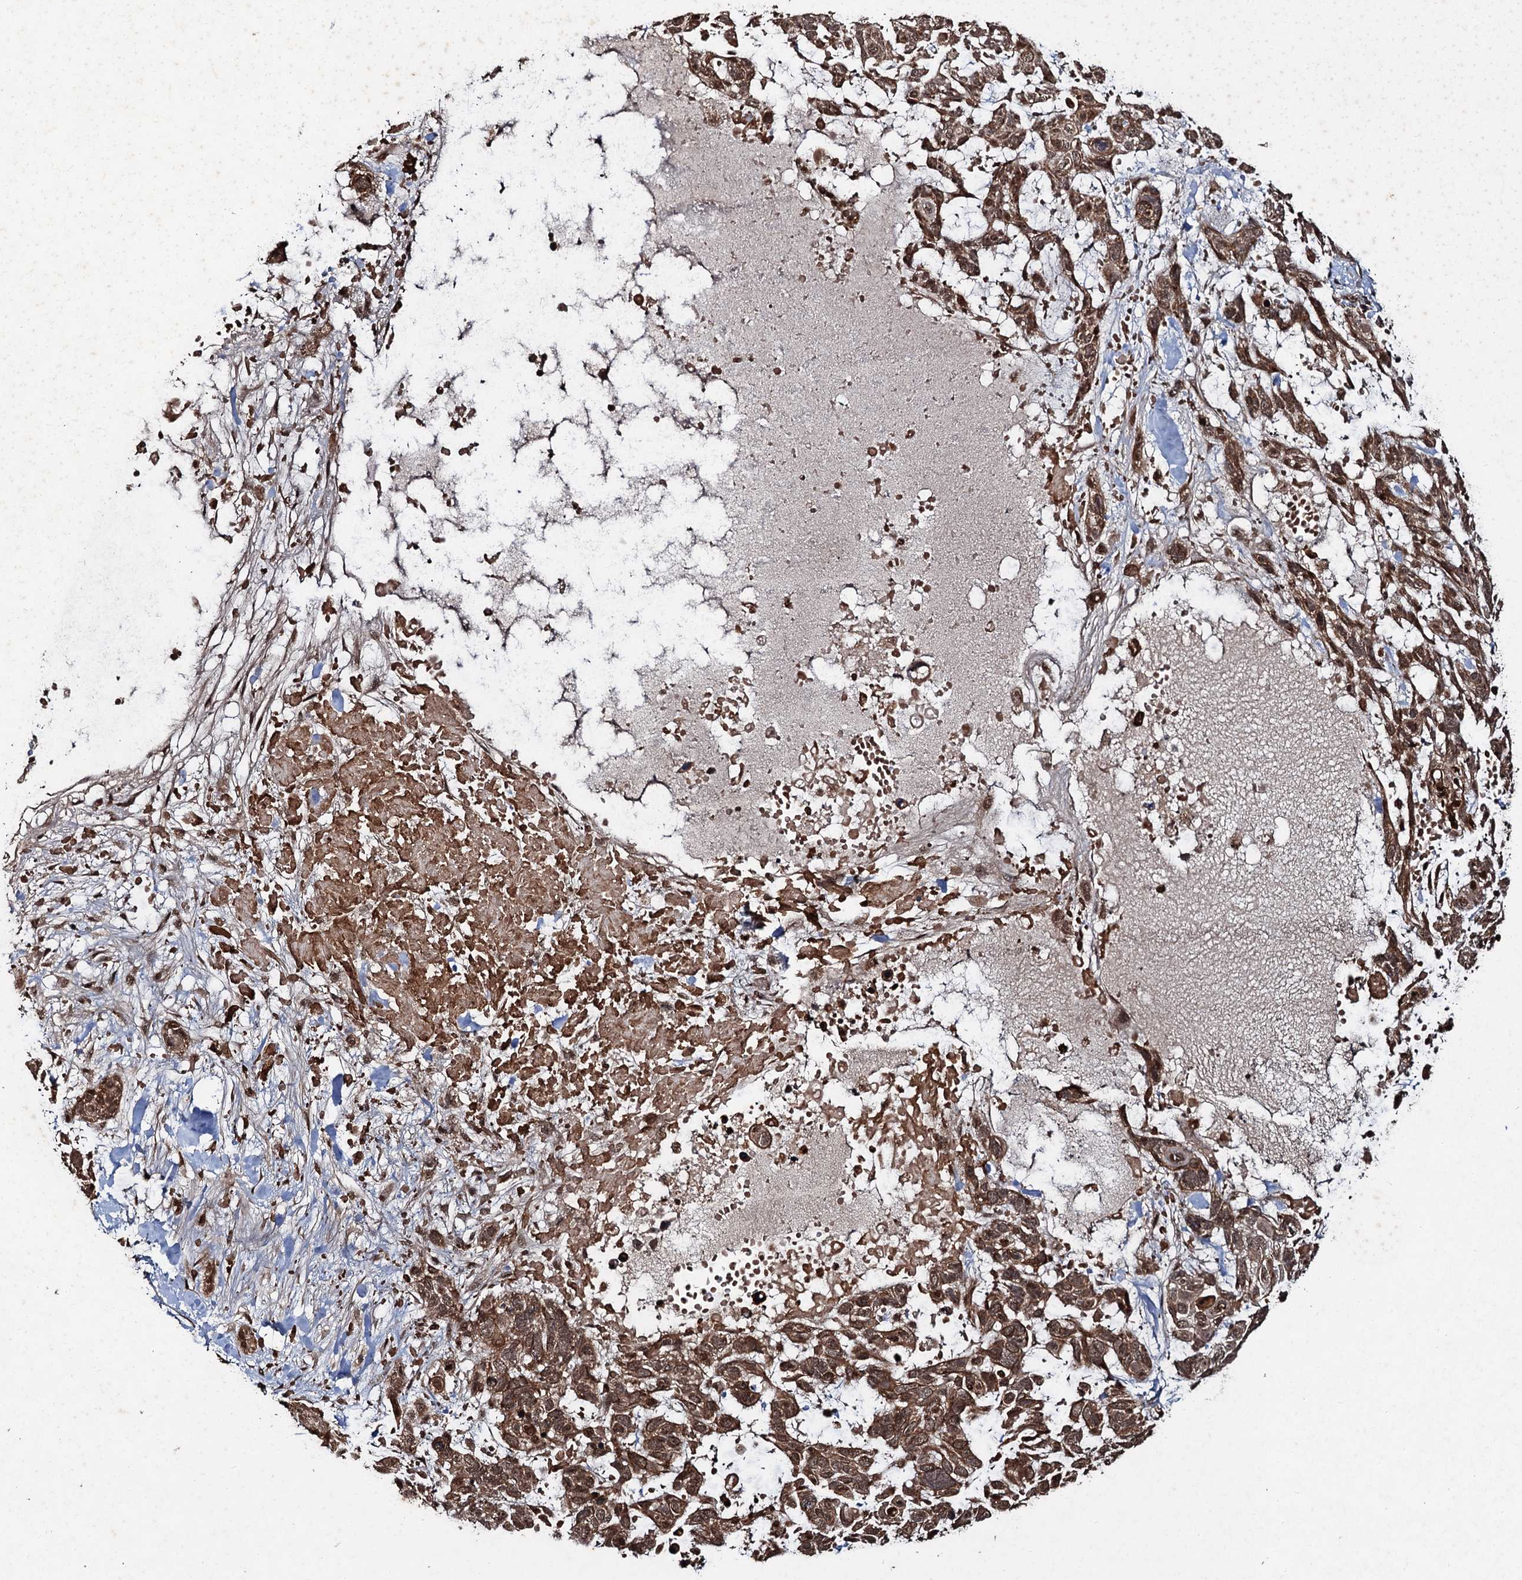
{"staining": {"intensity": "strong", "quantity": ">75%", "location": "cytoplasmic/membranous,nuclear"}, "tissue": "skin cancer", "cell_type": "Tumor cells", "image_type": "cancer", "snomed": [{"axis": "morphology", "description": "Basal cell carcinoma"}, {"axis": "topography", "description": "Skin"}], "caption": "The histopathology image demonstrates immunohistochemical staining of skin basal cell carcinoma. There is strong cytoplasmic/membranous and nuclear positivity is identified in approximately >75% of tumor cells.", "gene": "REP15", "patient": {"sex": "male", "age": 88}}